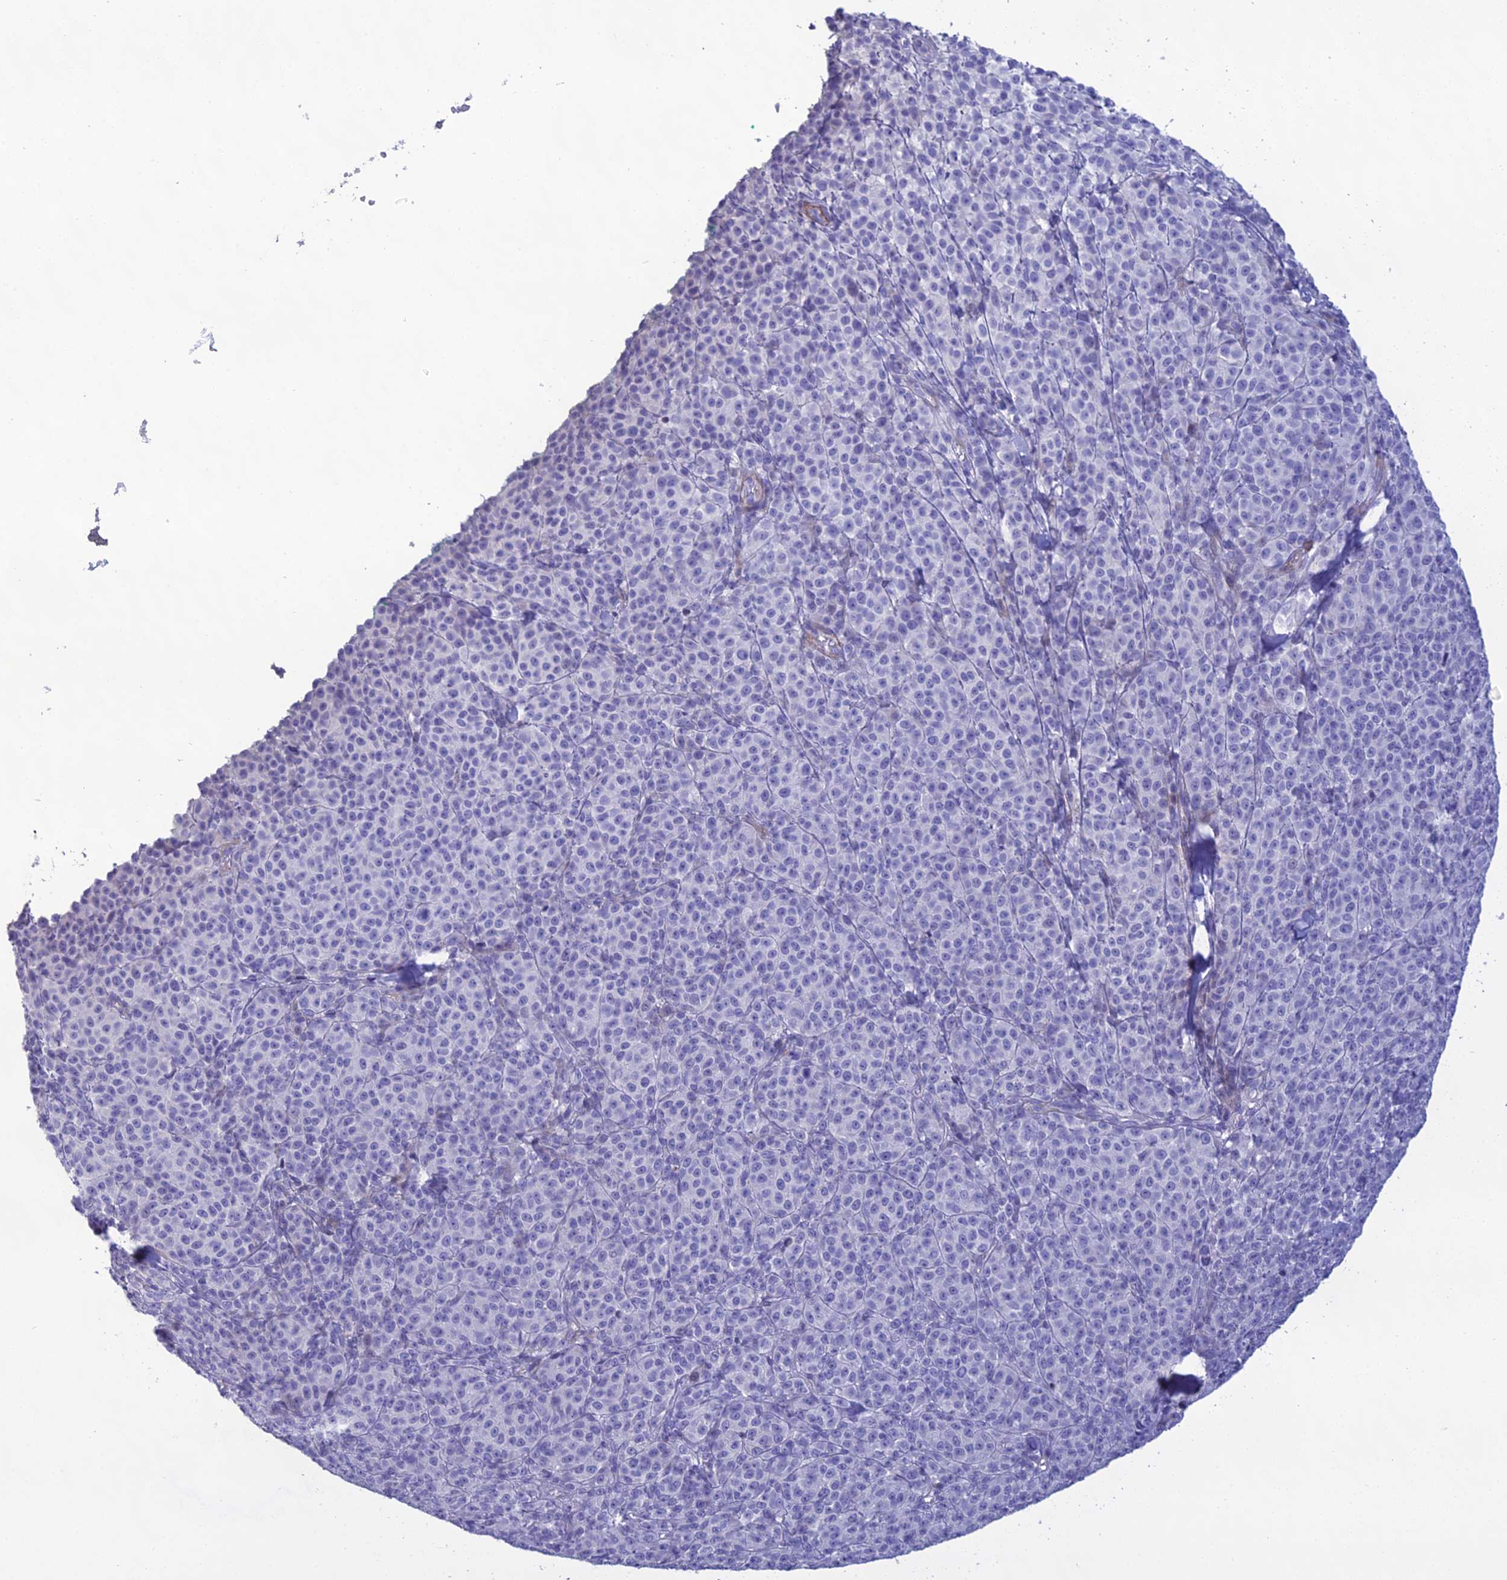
{"staining": {"intensity": "negative", "quantity": "none", "location": "none"}, "tissue": "melanoma", "cell_type": "Tumor cells", "image_type": "cancer", "snomed": [{"axis": "morphology", "description": "Normal tissue, NOS"}, {"axis": "morphology", "description": "Malignant melanoma, NOS"}, {"axis": "topography", "description": "Skin"}], "caption": "IHC image of neoplastic tissue: malignant melanoma stained with DAB demonstrates no significant protein expression in tumor cells. (IHC, brightfield microscopy, high magnification).", "gene": "OR56B1", "patient": {"sex": "female", "age": 34}}